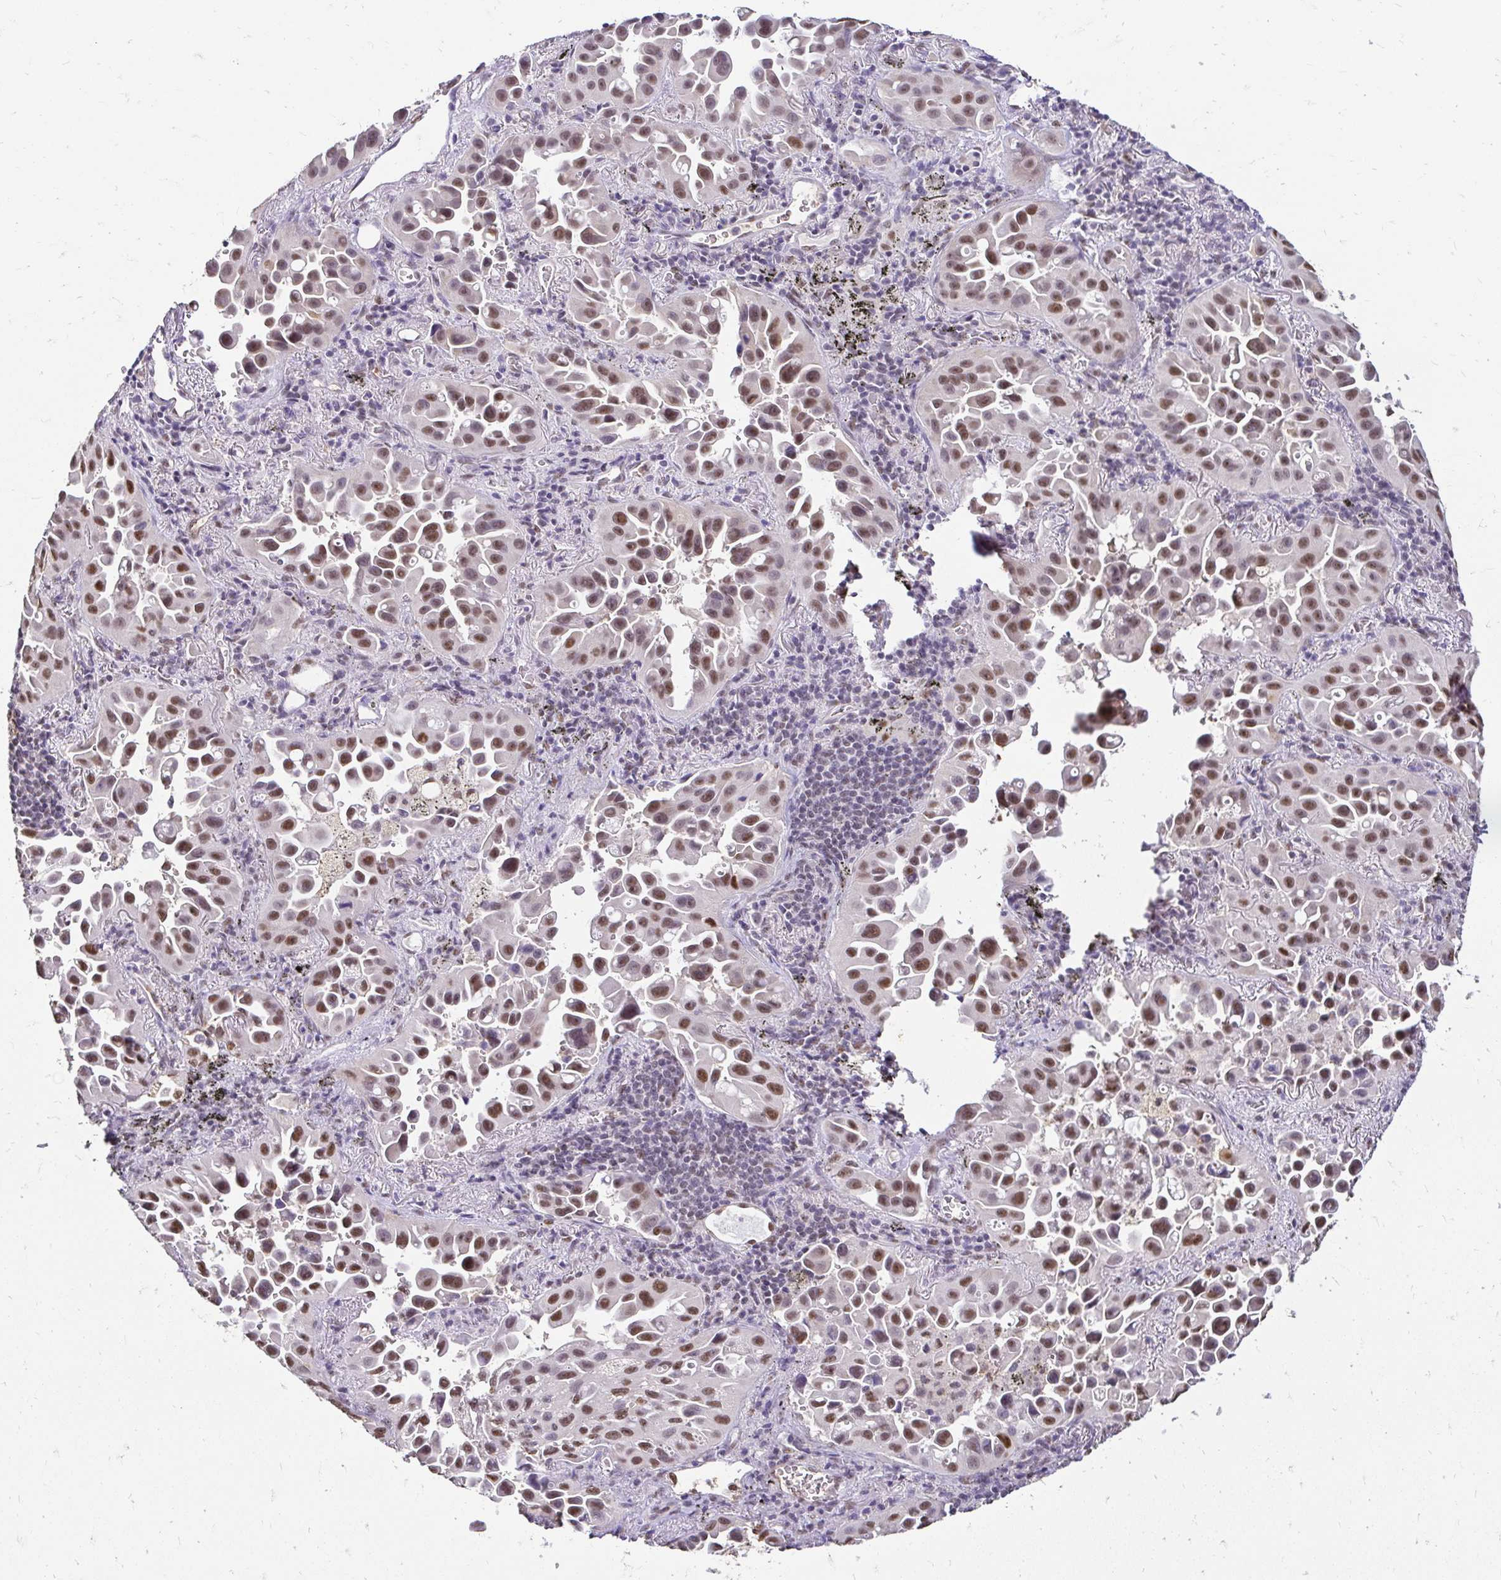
{"staining": {"intensity": "moderate", "quantity": ">75%", "location": "nuclear"}, "tissue": "lung cancer", "cell_type": "Tumor cells", "image_type": "cancer", "snomed": [{"axis": "morphology", "description": "Adenocarcinoma, NOS"}, {"axis": "topography", "description": "Lung"}], "caption": "This histopathology image displays immunohistochemistry (IHC) staining of human lung cancer (adenocarcinoma), with medium moderate nuclear staining in about >75% of tumor cells.", "gene": "RIMS4", "patient": {"sex": "male", "age": 68}}